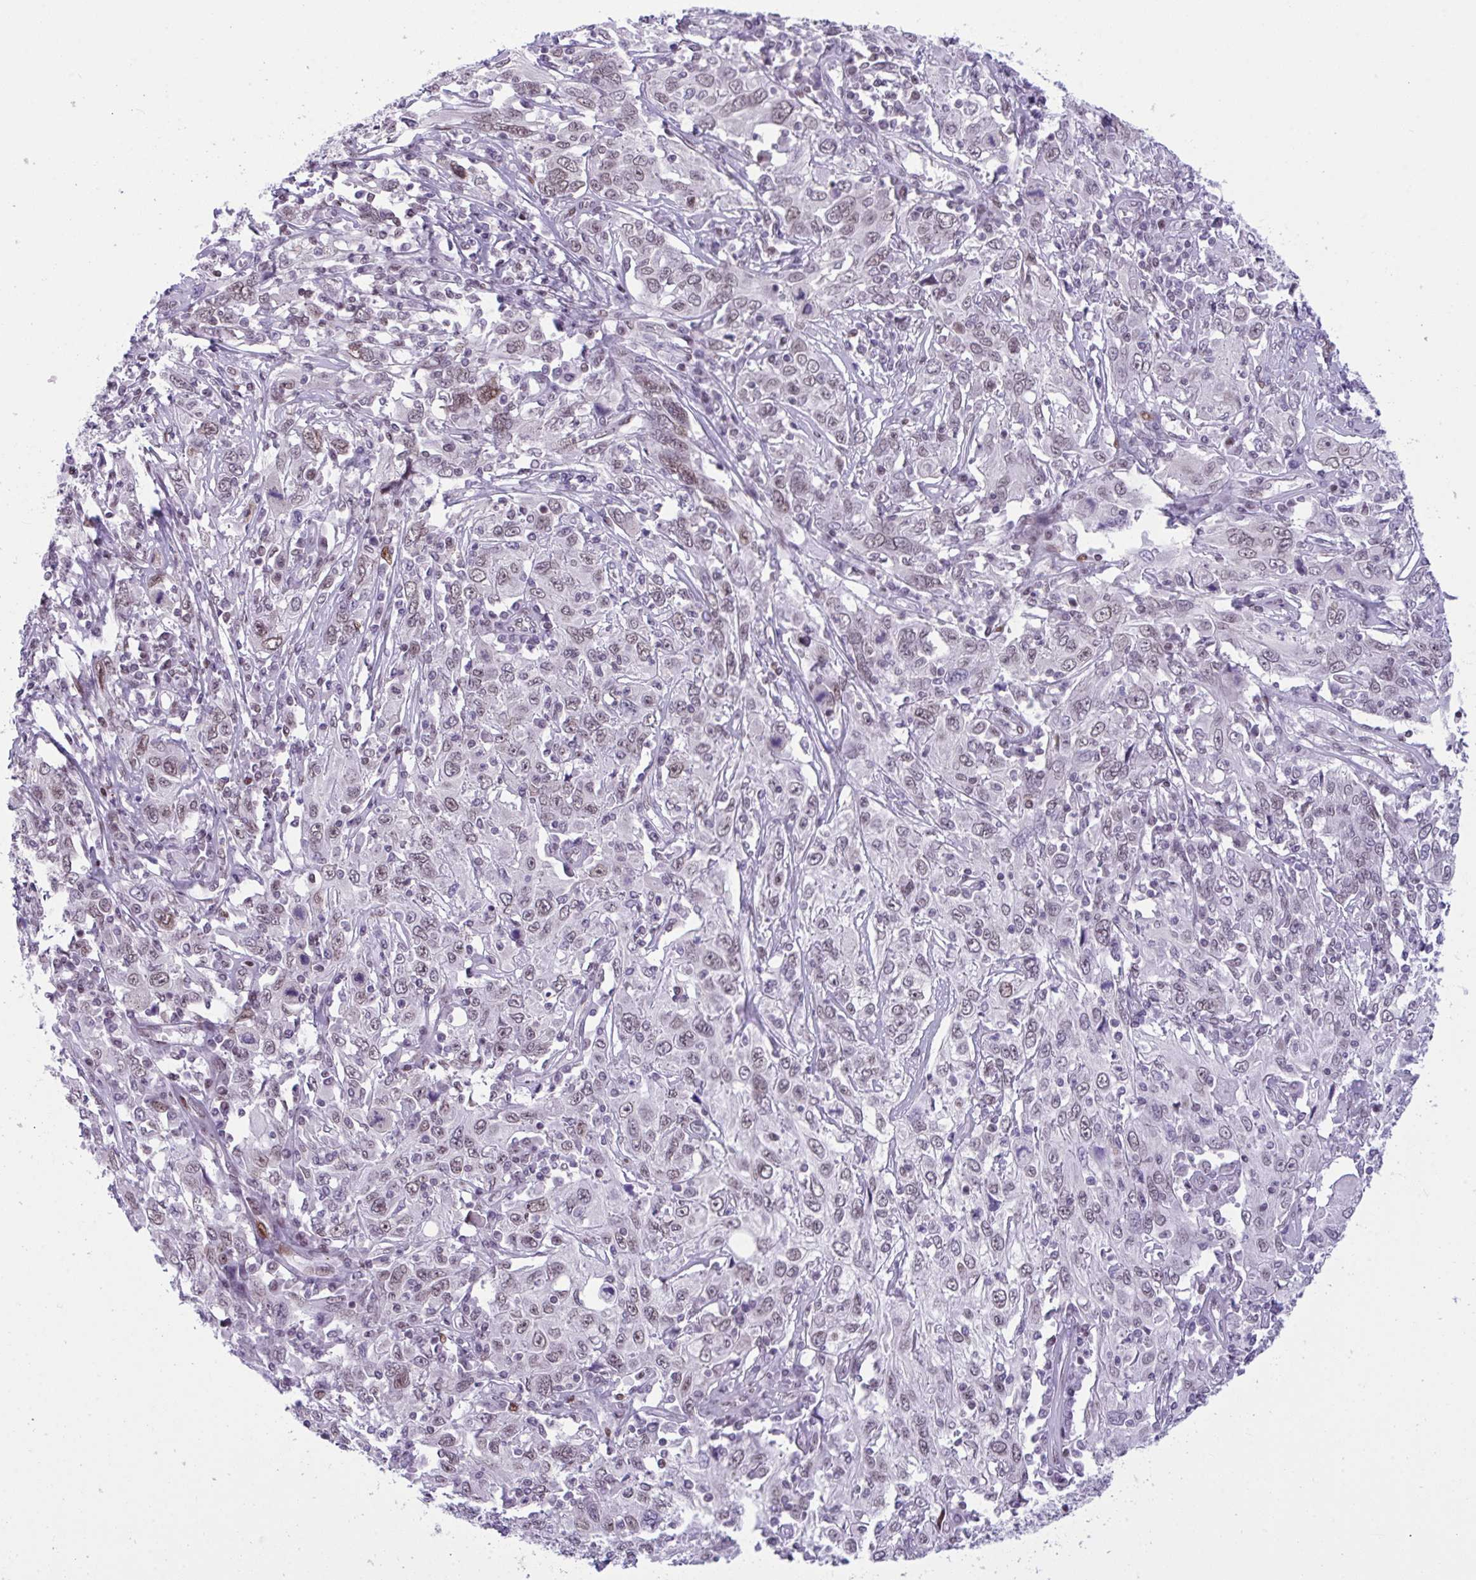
{"staining": {"intensity": "weak", "quantity": "25%-75%", "location": "nuclear"}, "tissue": "cervical cancer", "cell_type": "Tumor cells", "image_type": "cancer", "snomed": [{"axis": "morphology", "description": "Squamous cell carcinoma, NOS"}, {"axis": "topography", "description": "Cervix"}], "caption": "Immunohistochemistry staining of cervical cancer (squamous cell carcinoma), which displays low levels of weak nuclear staining in about 25%-75% of tumor cells indicating weak nuclear protein staining. The staining was performed using DAB (3,3'-diaminobenzidine) (brown) for protein detection and nuclei were counterstained in hematoxylin (blue).", "gene": "ZFHX3", "patient": {"sex": "female", "age": 46}}